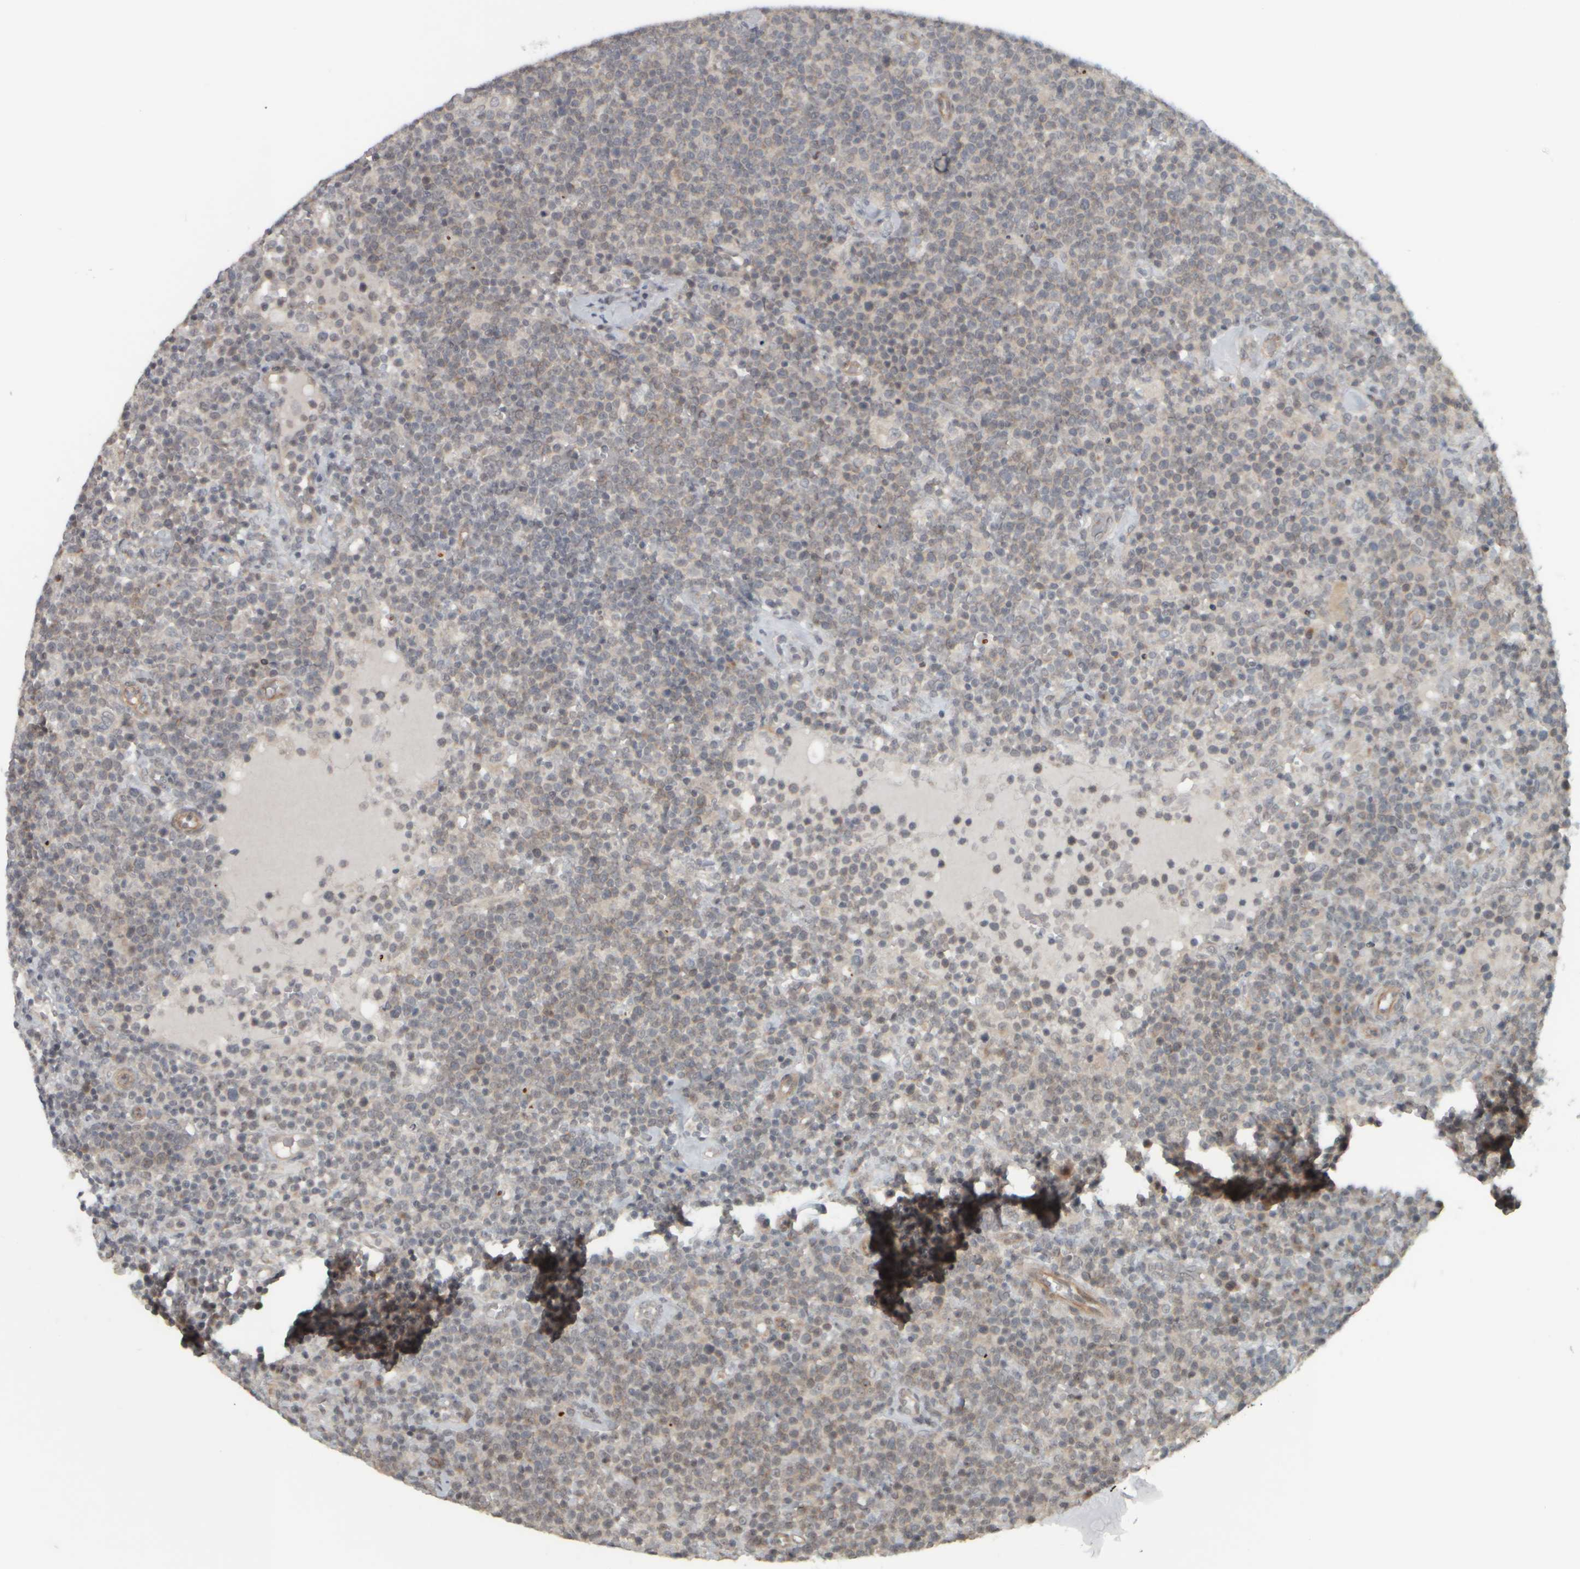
{"staining": {"intensity": "weak", "quantity": "<25%", "location": "cytoplasmic/membranous"}, "tissue": "lymphoma", "cell_type": "Tumor cells", "image_type": "cancer", "snomed": [{"axis": "morphology", "description": "Malignant lymphoma, non-Hodgkin's type, High grade"}, {"axis": "topography", "description": "Lymph node"}], "caption": "DAB (3,3'-diaminobenzidine) immunohistochemical staining of human high-grade malignant lymphoma, non-Hodgkin's type shows no significant positivity in tumor cells.", "gene": "NAPG", "patient": {"sex": "male", "age": 61}}